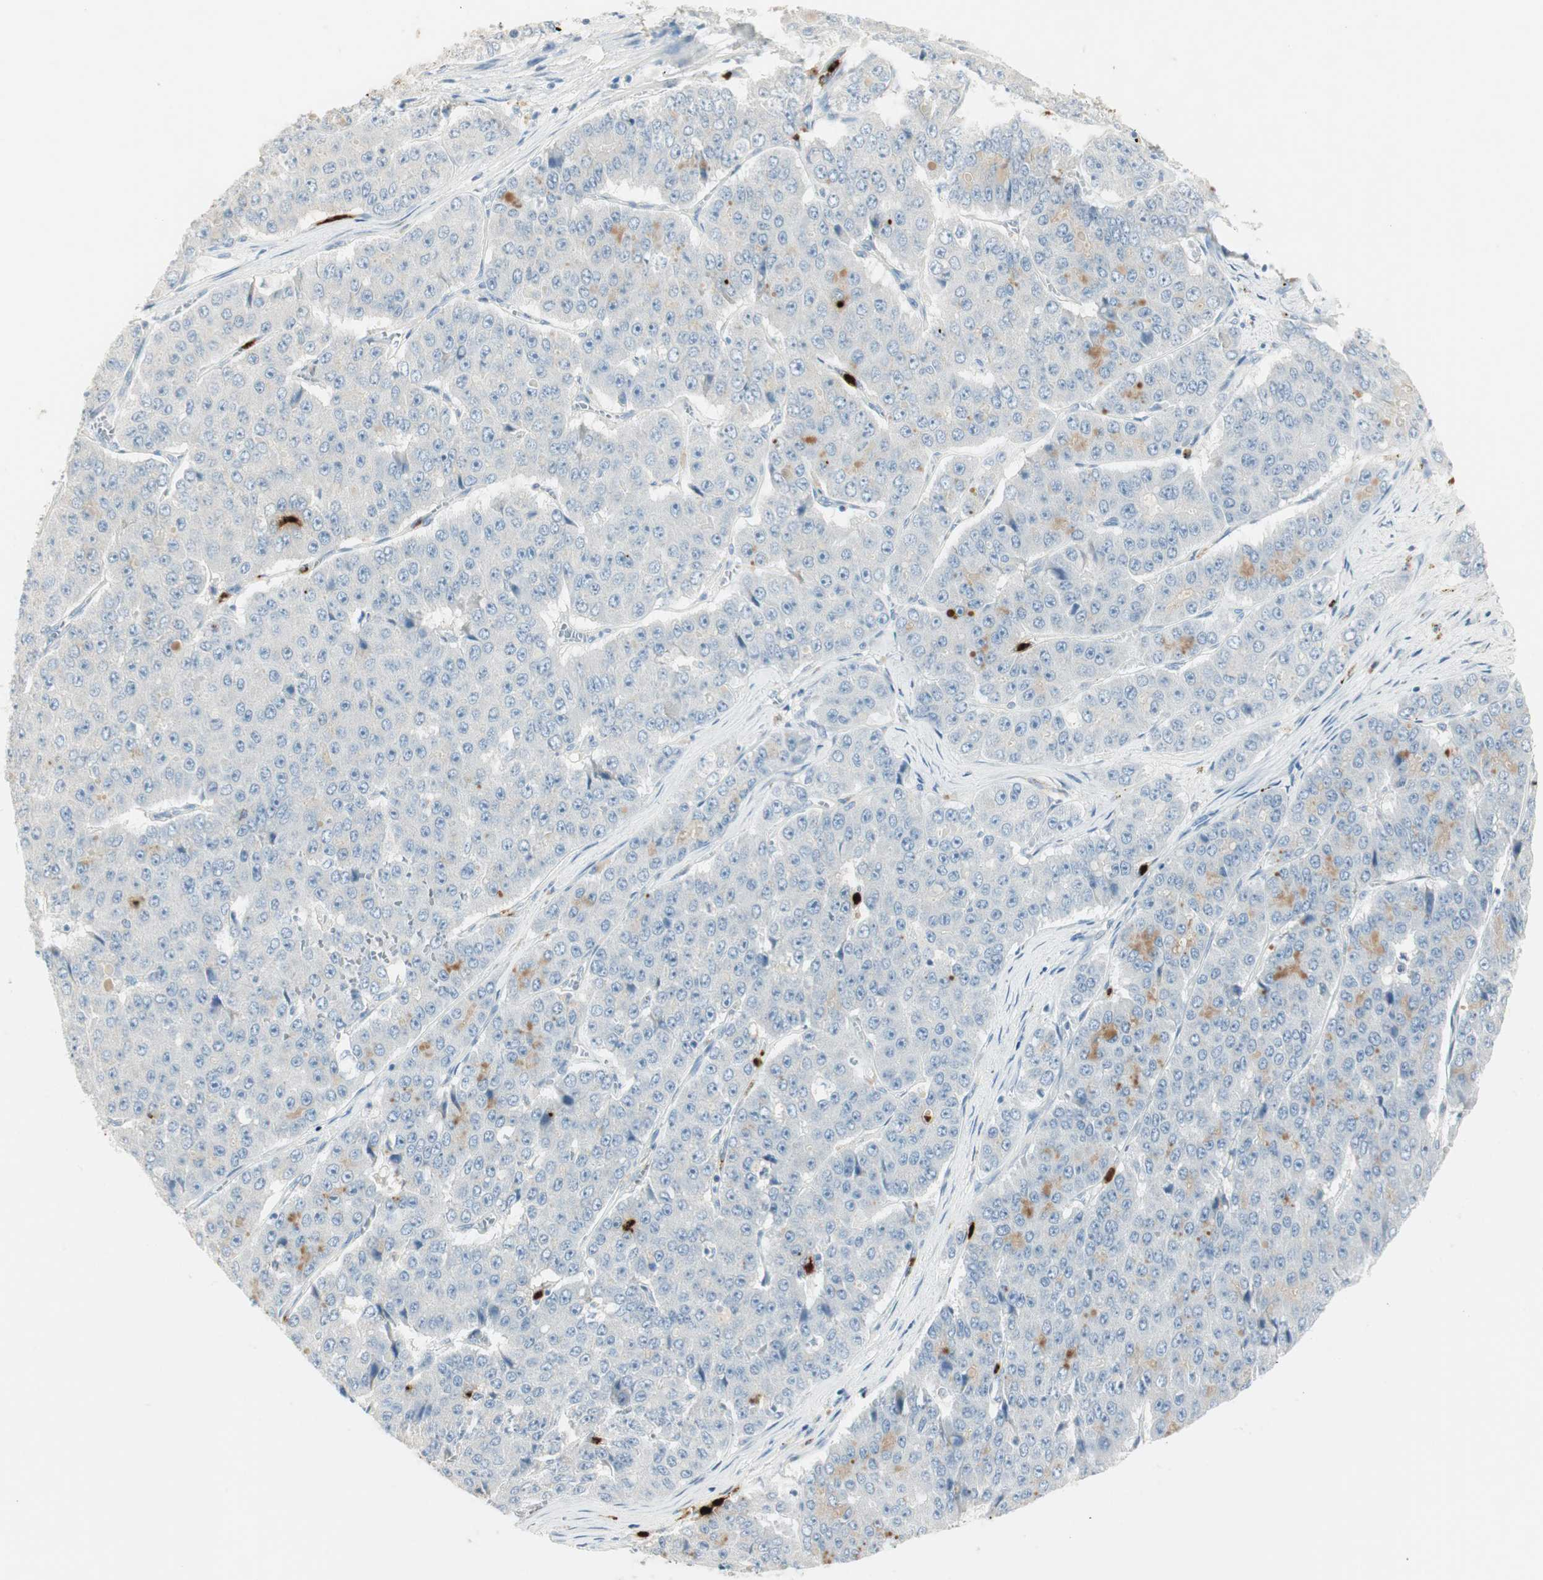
{"staining": {"intensity": "moderate", "quantity": "<25%", "location": "cytoplasmic/membranous"}, "tissue": "pancreatic cancer", "cell_type": "Tumor cells", "image_type": "cancer", "snomed": [{"axis": "morphology", "description": "Adenocarcinoma, NOS"}, {"axis": "topography", "description": "Pancreas"}], "caption": "Adenocarcinoma (pancreatic) stained with a protein marker demonstrates moderate staining in tumor cells.", "gene": "PRTN3", "patient": {"sex": "male", "age": 50}}